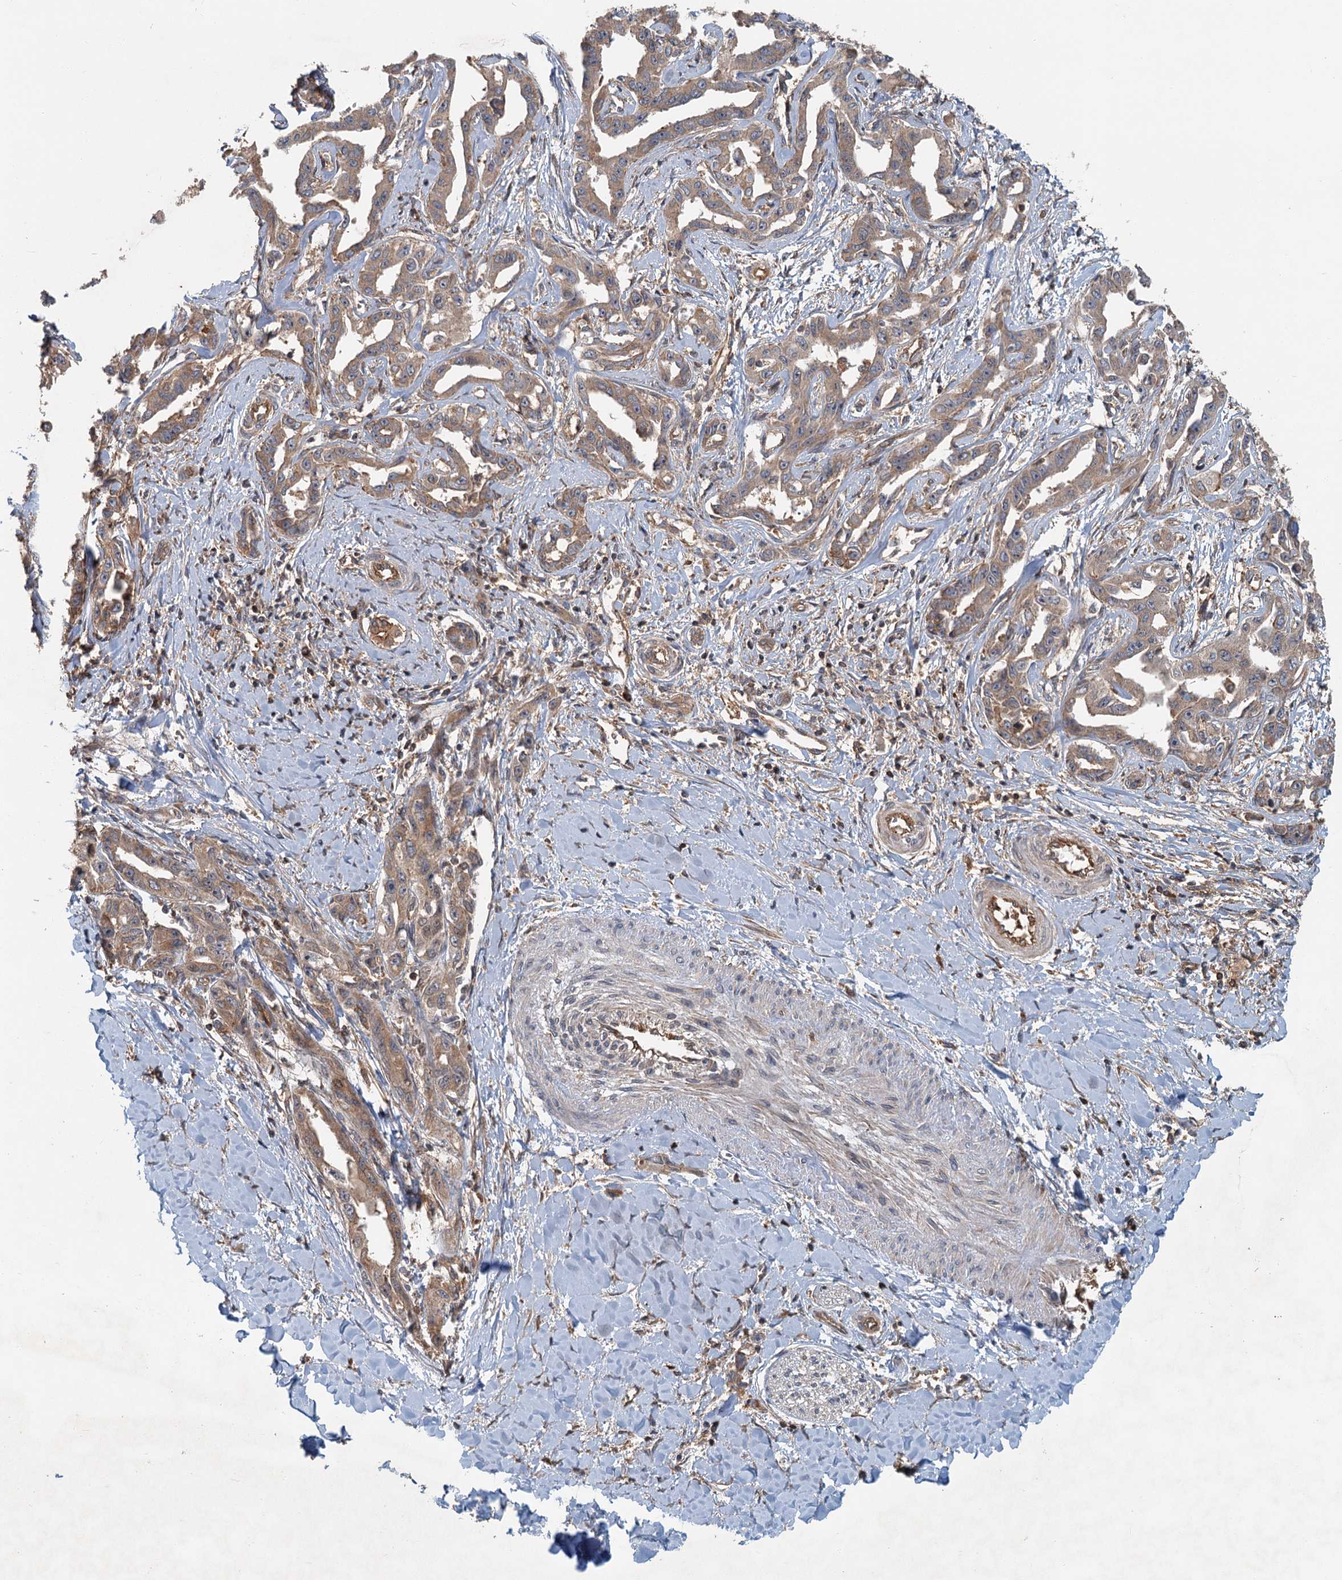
{"staining": {"intensity": "moderate", "quantity": ">75%", "location": "cytoplasmic/membranous"}, "tissue": "liver cancer", "cell_type": "Tumor cells", "image_type": "cancer", "snomed": [{"axis": "morphology", "description": "Cholangiocarcinoma"}, {"axis": "topography", "description": "Liver"}], "caption": "High-power microscopy captured an IHC photomicrograph of liver cholangiocarcinoma, revealing moderate cytoplasmic/membranous positivity in approximately >75% of tumor cells.", "gene": "ZNF527", "patient": {"sex": "male", "age": 59}}